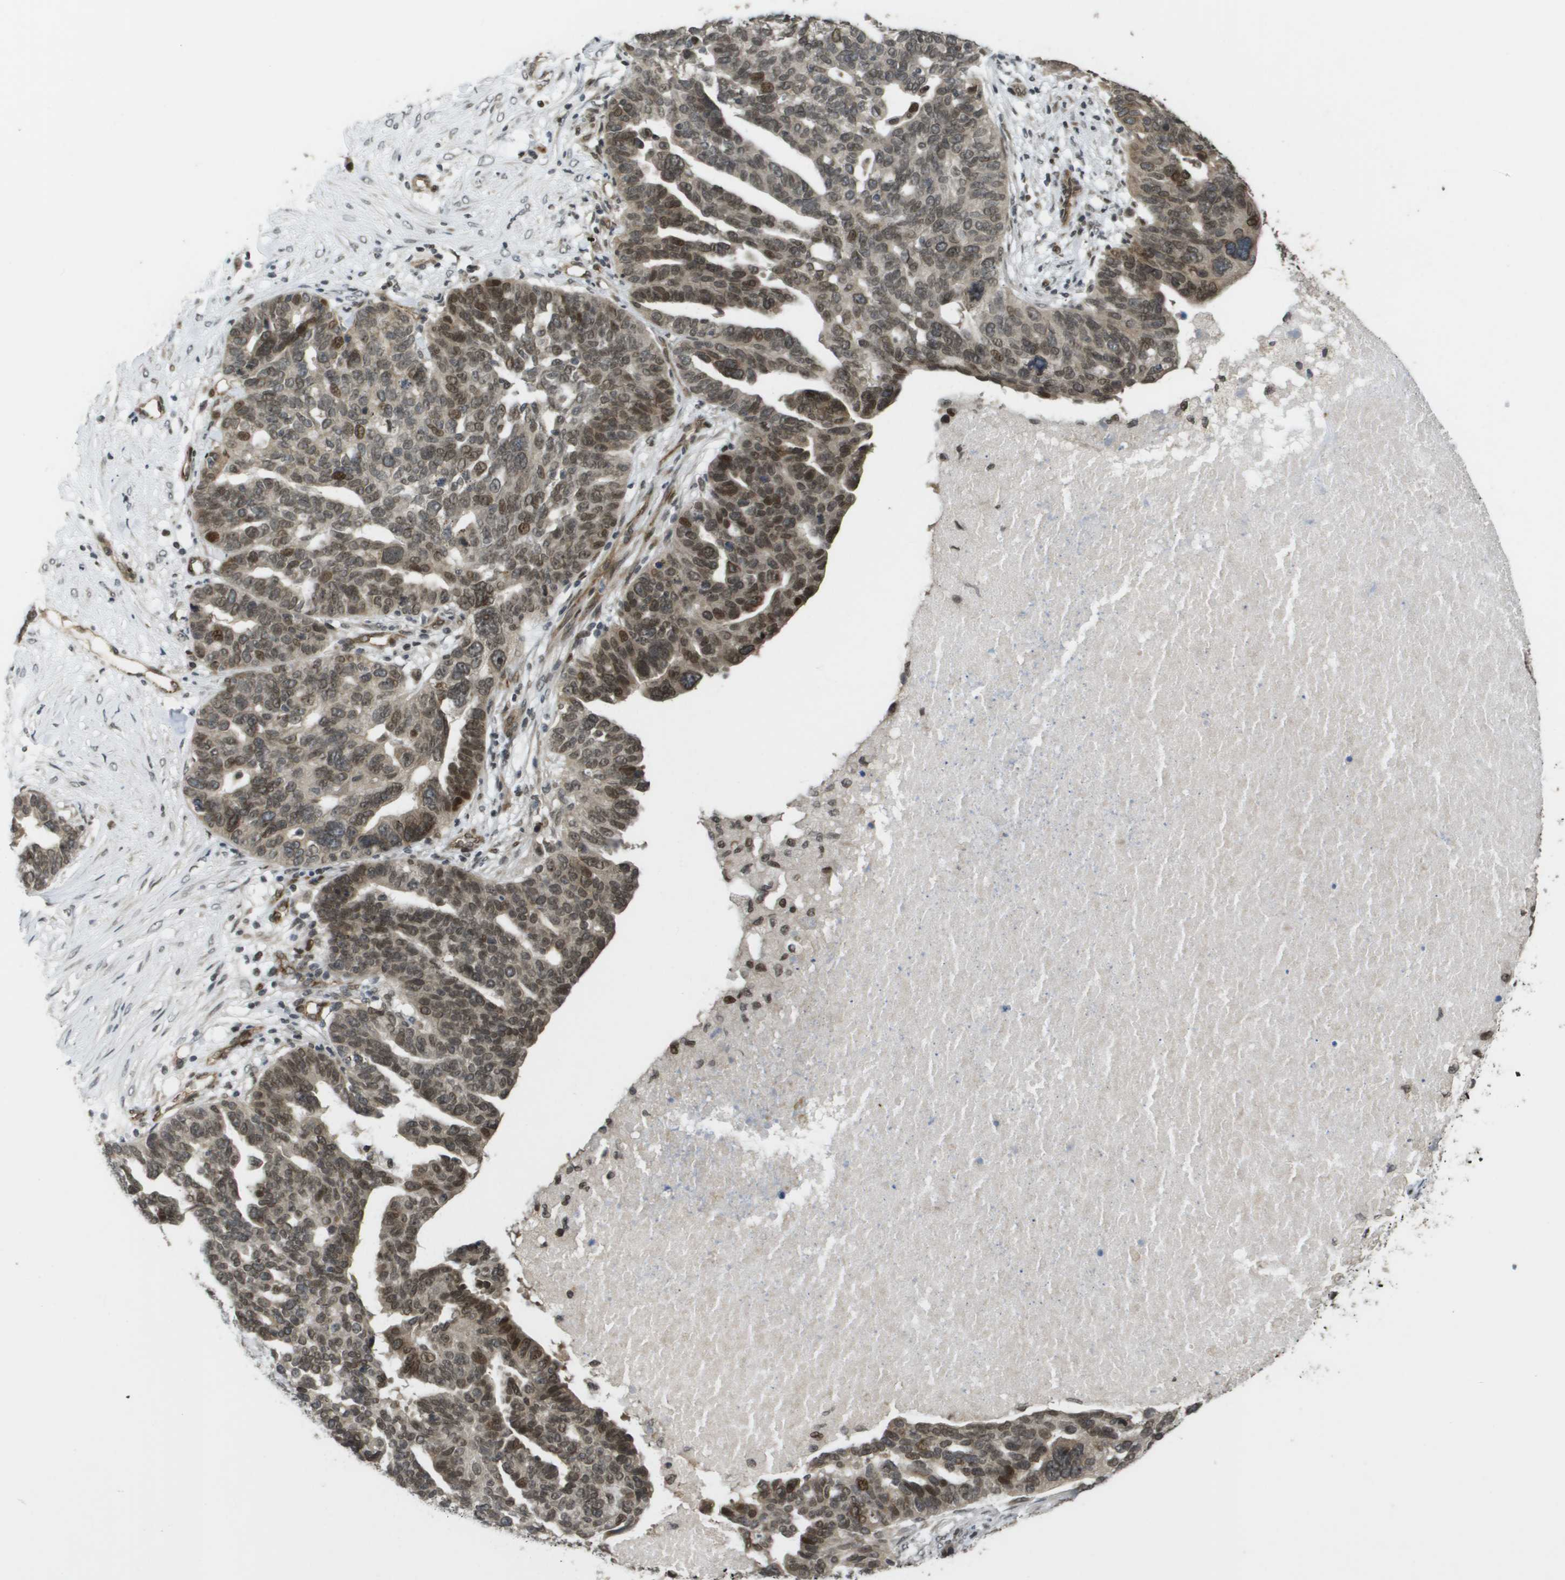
{"staining": {"intensity": "moderate", "quantity": "25%-75%", "location": "cytoplasmic/membranous,nuclear"}, "tissue": "ovarian cancer", "cell_type": "Tumor cells", "image_type": "cancer", "snomed": [{"axis": "morphology", "description": "Cystadenocarcinoma, serous, NOS"}, {"axis": "topography", "description": "Ovary"}], "caption": "Immunohistochemical staining of ovarian cancer demonstrates medium levels of moderate cytoplasmic/membranous and nuclear protein positivity in approximately 25%-75% of tumor cells. Ihc stains the protein of interest in brown and the nuclei are stained blue.", "gene": "KAT5", "patient": {"sex": "female", "age": 59}}